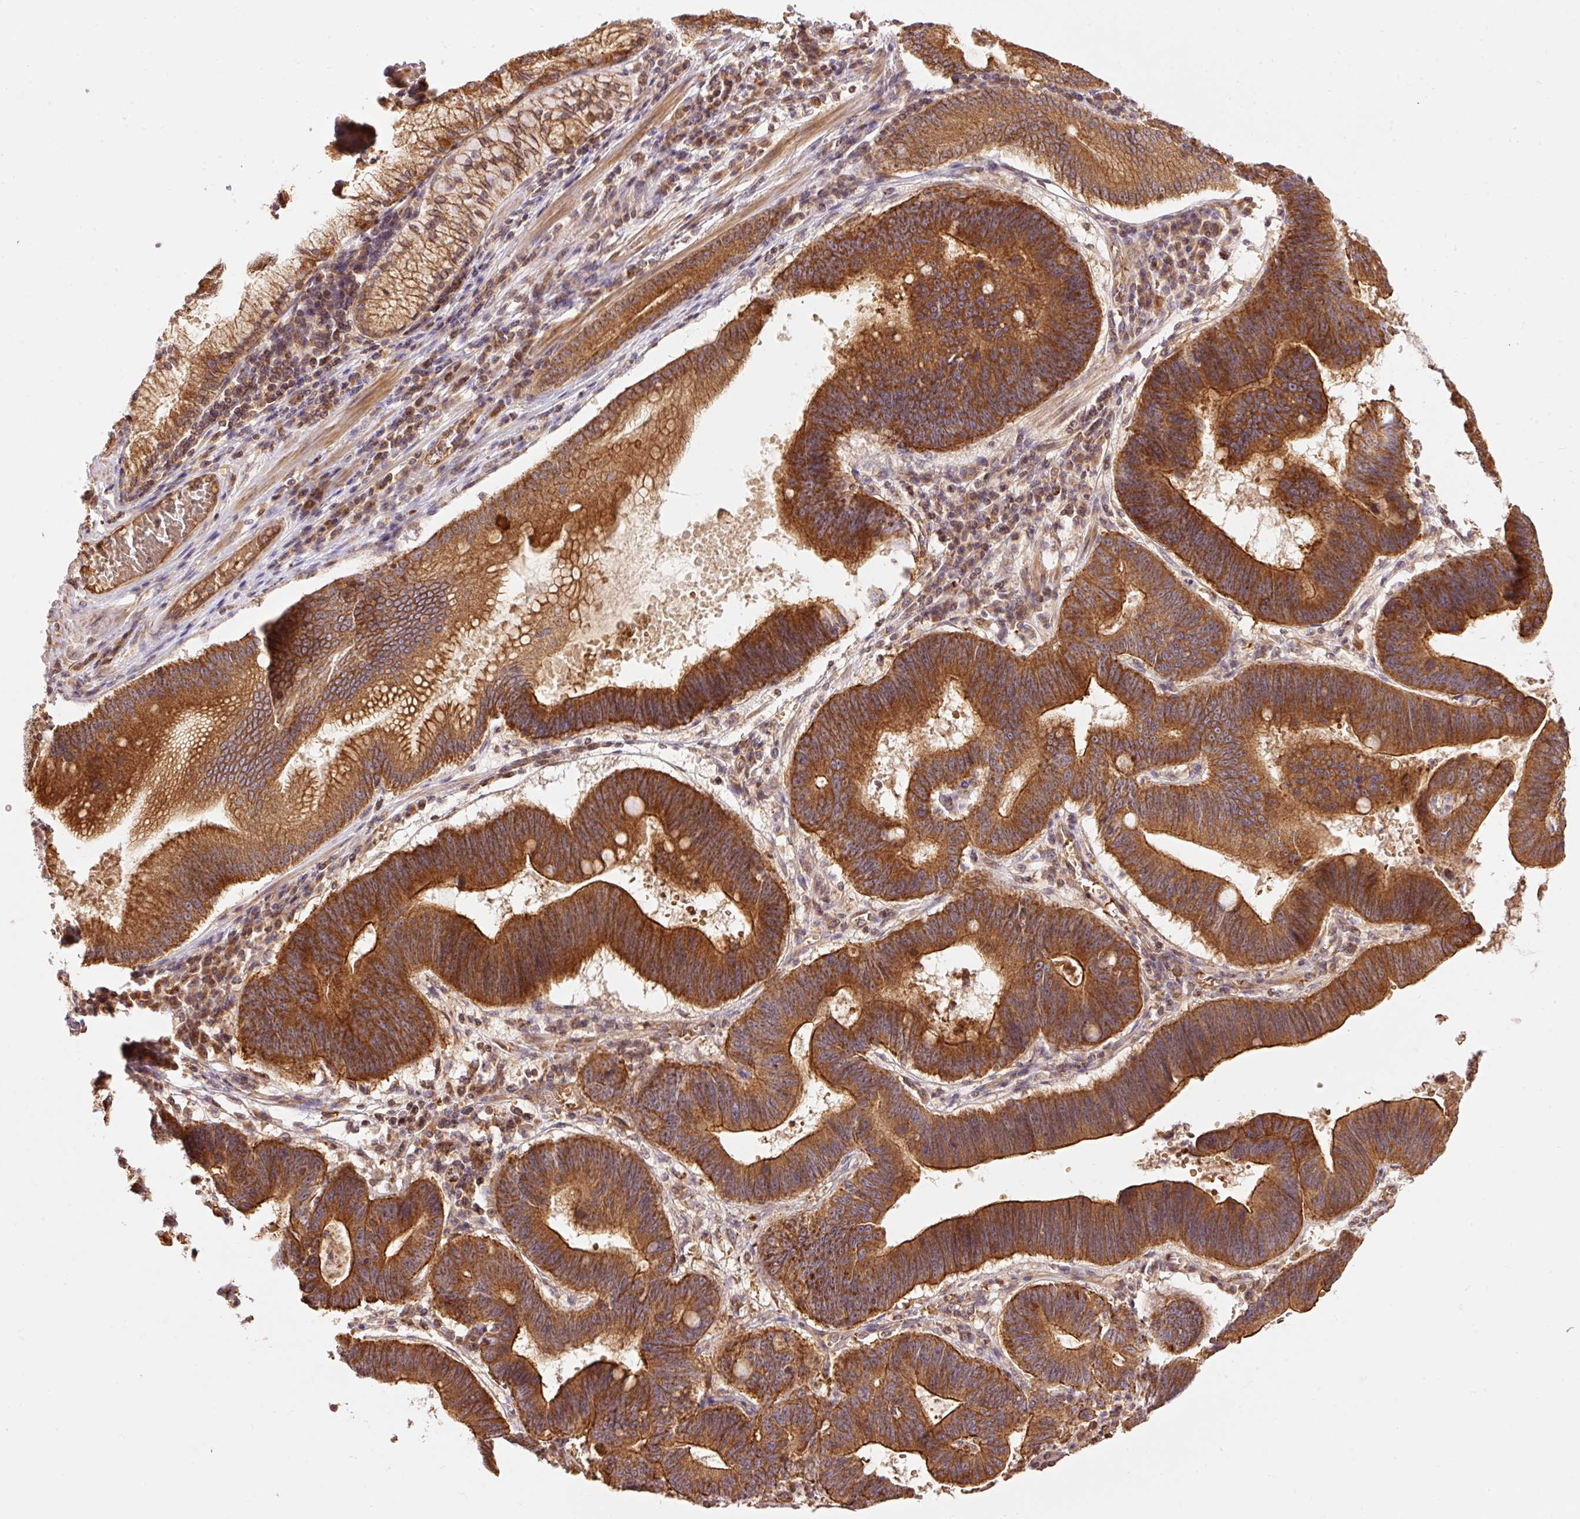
{"staining": {"intensity": "strong", "quantity": ">75%", "location": "cytoplasmic/membranous"}, "tissue": "stomach cancer", "cell_type": "Tumor cells", "image_type": "cancer", "snomed": [{"axis": "morphology", "description": "Adenocarcinoma, NOS"}, {"axis": "topography", "description": "Stomach"}], "caption": "A histopathology image showing strong cytoplasmic/membranous positivity in approximately >75% of tumor cells in adenocarcinoma (stomach), as visualized by brown immunohistochemical staining.", "gene": "ADCY4", "patient": {"sex": "male", "age": 59}}